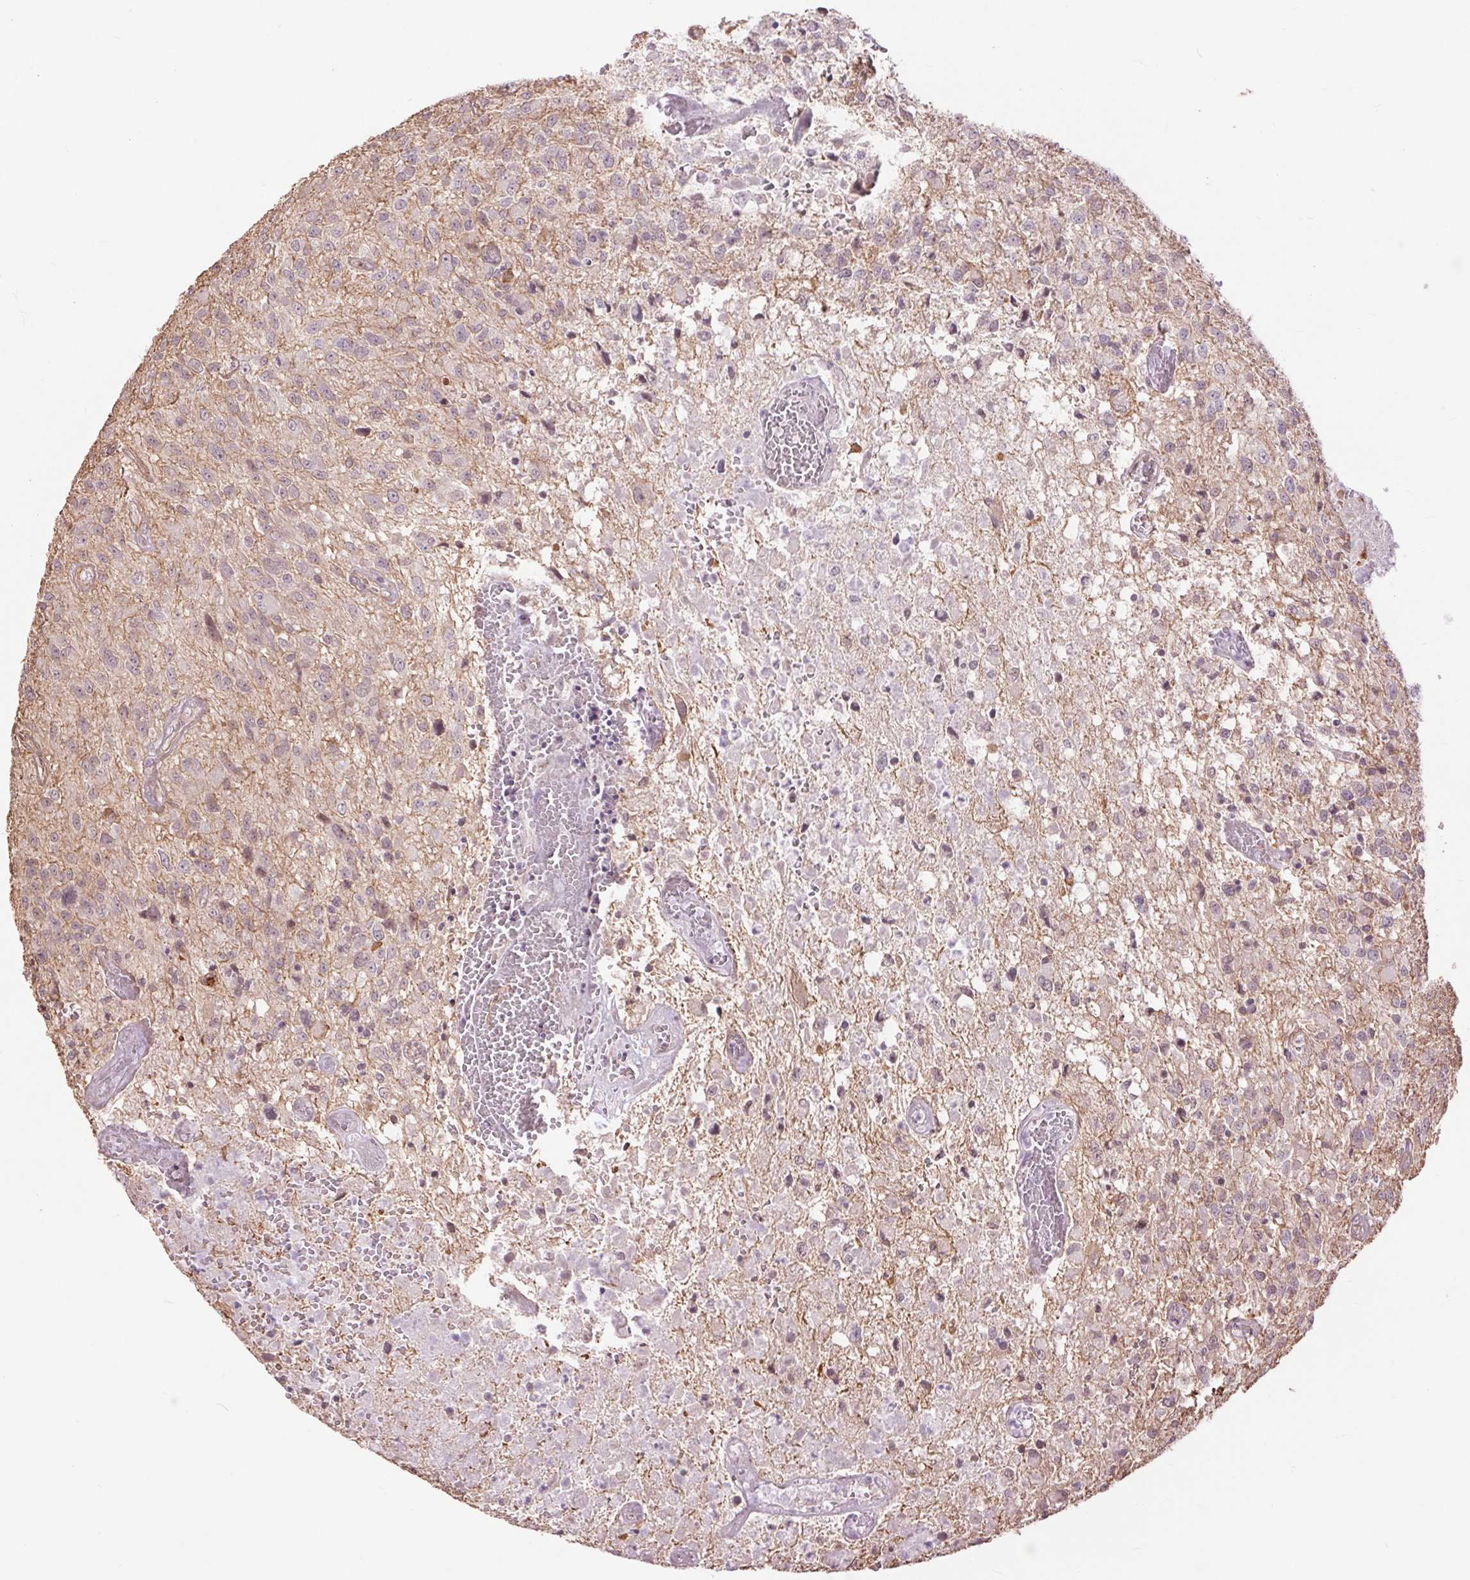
{"staining": {"intensity": "negative", "quantity": "none", "location": "none"}, "tissue": "glioma", "cell_type": "Tumor cells", "image_type": "cancer", "snomed": [{"axis": "morphology", "description": "Glioma, malignant, Low grade"}, {"axis": "topography", "description": "Brain"}], "caption": "Immunohistochemistry image of neoplastic tissue: glioma stained with DAB demonstrates no significant protein positivity in tumor cells.", "gene": "PALM", "patient": {"sex": "male", "age": 66}}